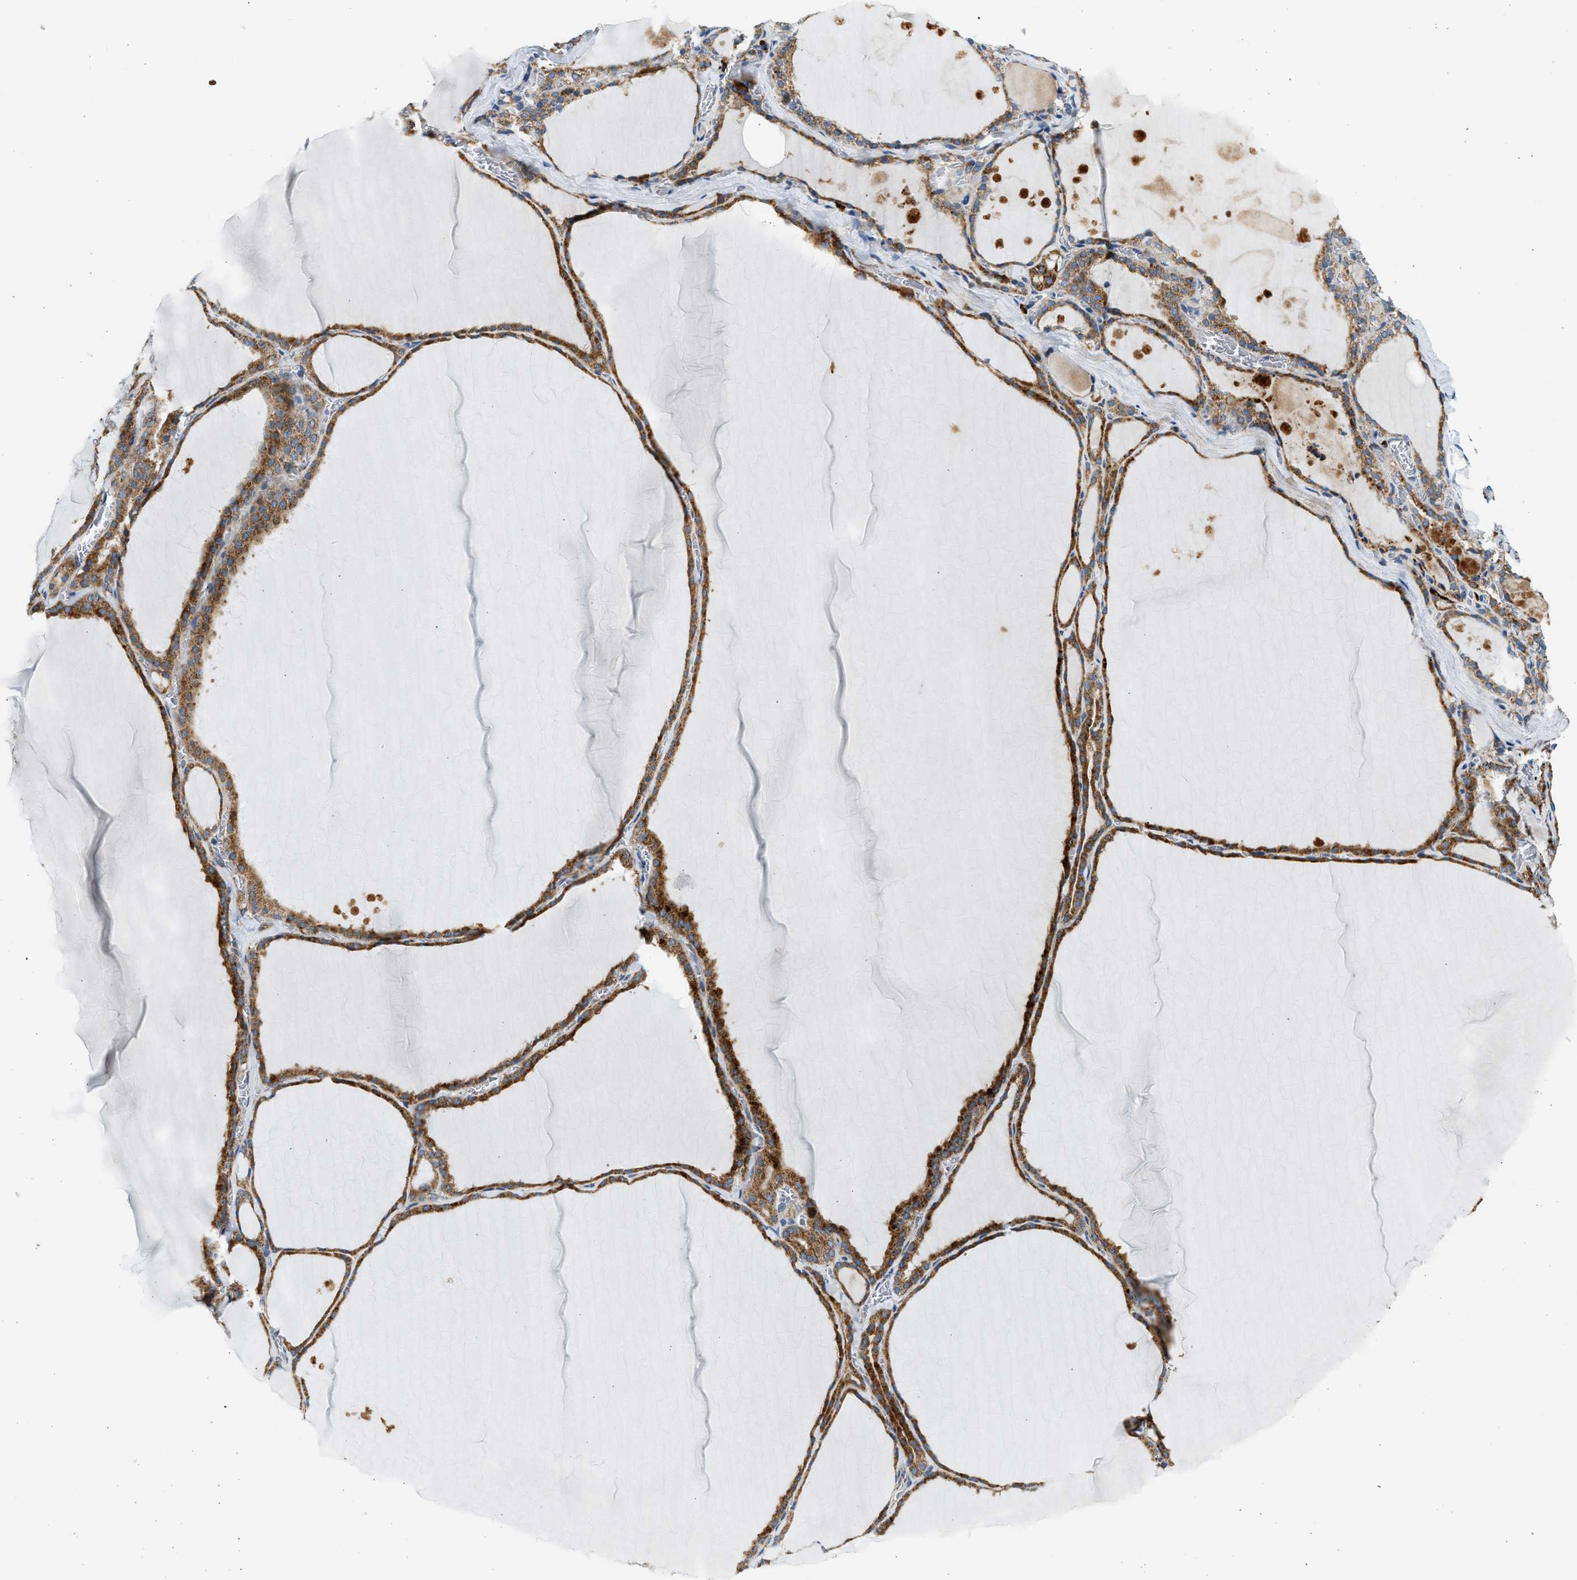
{"staining": {"intensity": "strong", "quantity": ">75%", "location": "cytoplasmic/membranous"}, "tissue": "thyroid gland", "cell_type": "Glandular cells", "image_type": "normal", "snomed": [{"axis": "morphology", "description": "Normal tissue, NOS"}, {"axis": "topography", "description": "Thyroid gland"}], "caption": "A high amount of strong cytoplasmic/membranous expression is appreciated in approximately >75% of glandular cells in unremarkable thyroid gland.", "gene": "KCNMB3", "patient": {"sex": "male", "age": 56}}